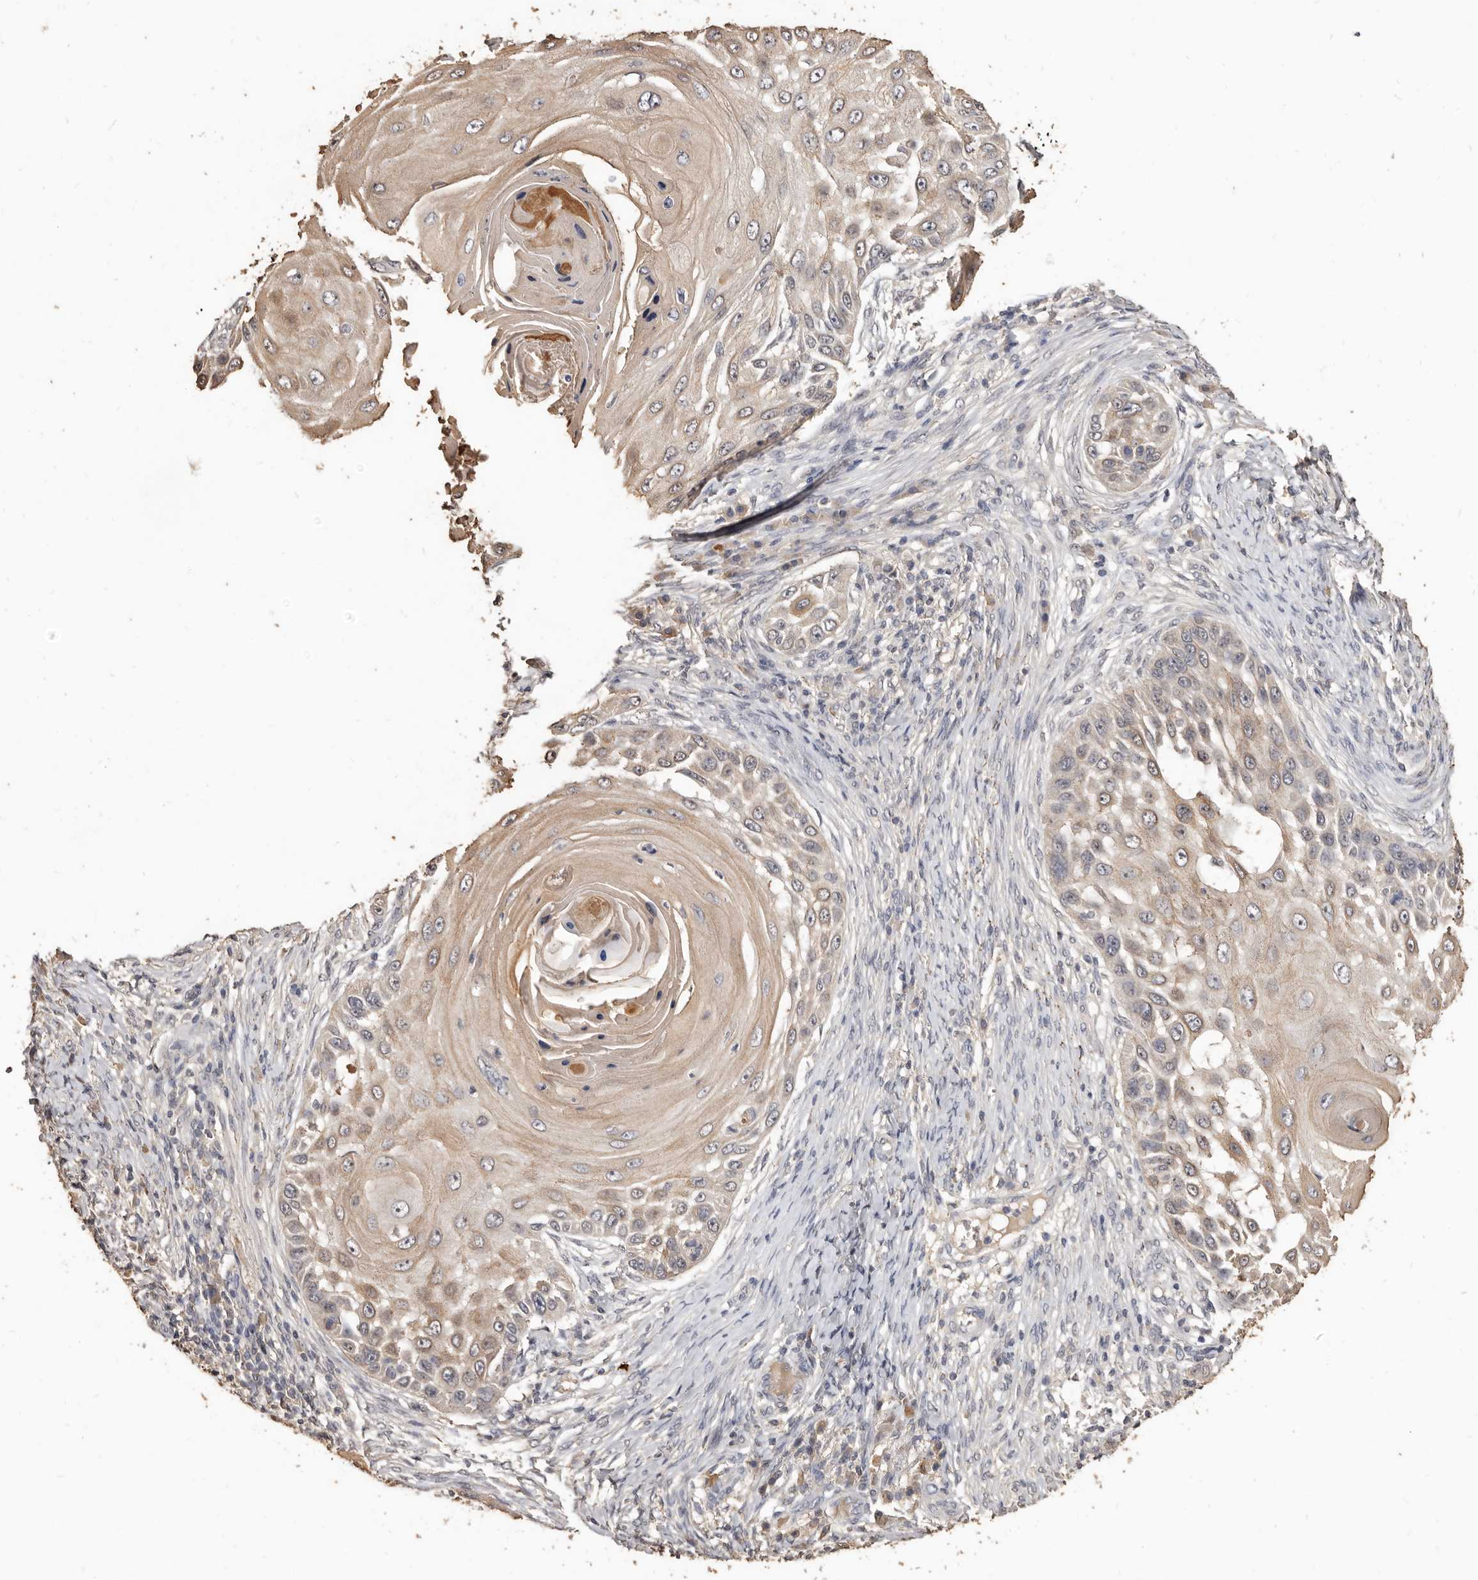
{"staining": {"intensity": "weak", "quantity": ">75%", "location": "cytoplasmic/membranous"}, "tissue": "skin cancer", "cell_type": "Tumor cells", "image_type": "cancer", "snomed": [{"axis": "morphology", "description": "Squamous cell carcinoma, NOS"}, {"axis": "topography", "description": "Skin"}], "caption": "This micrograph exhibits immunohistochemistry (IHC) staining of human skin squamous cell carcinoma, with low weak cytoplasmic/membranous positivity in about >75% of tumor cells.", "gene": "INAVA", "patient": {"sex": "female", "age": 44}}